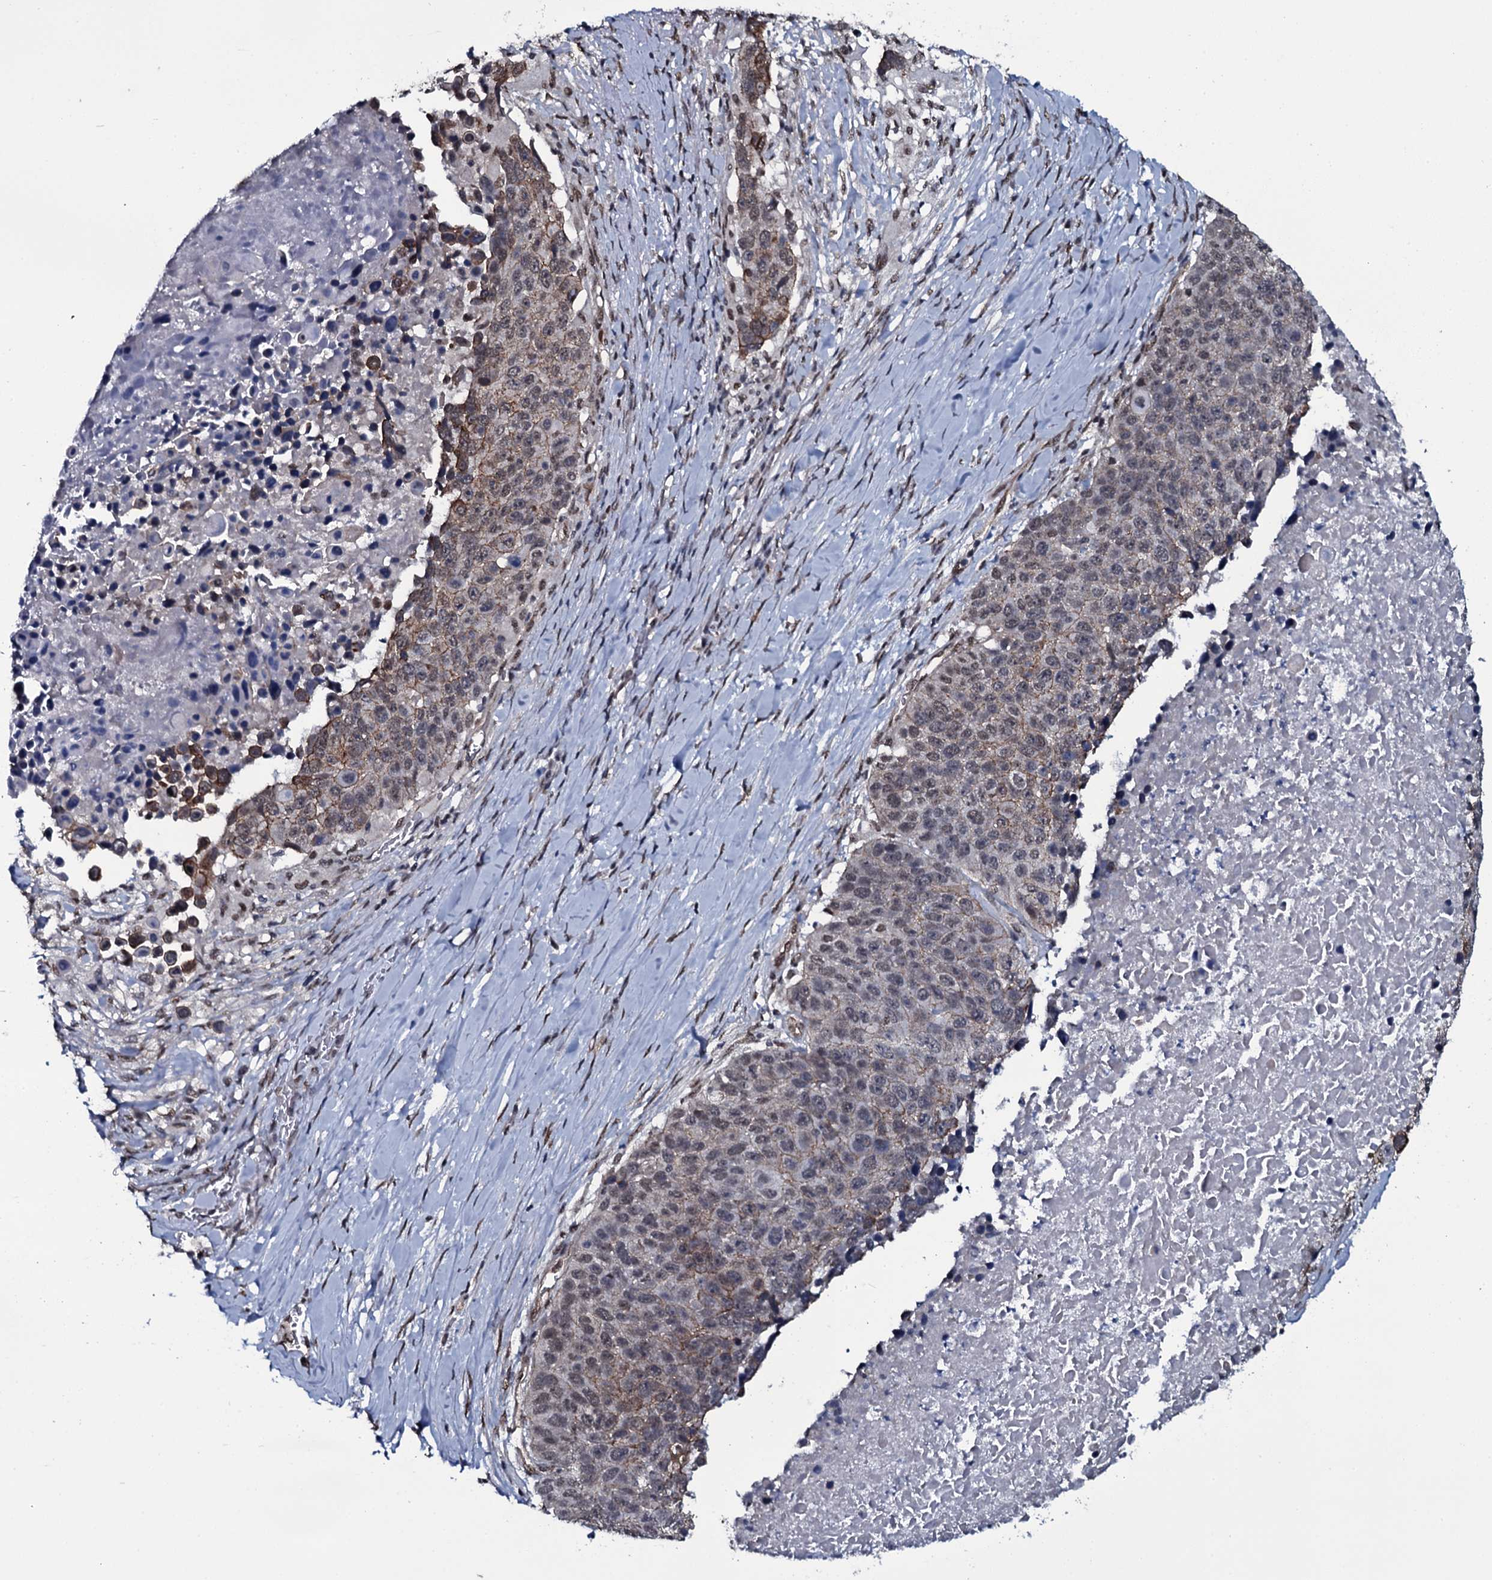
{"staining": {"intensity": "moderate", "quantity": "<25%", "location": "cytoplasmic/membranous,nuclear"}, "tissue": "lung cancer", "cell_type": "Tumor cells", "image_type": "cancer", "snomed": [{"axis": "morphology", "description": "Normal tissue, NOS"}, {"axis": "morphology", "description": "Squamous cell carcinoma, NOS"}, {"axis": "topography", "description": "Lymph node"}, {"axis": "topography", "description": "Lung"}], "caption": "Protein expression analysis of lung squamous cell carcinoma demonstrates moderate cytoplasmic/membranous and nuclear positivity in about <25% of tumor cells. Nuclei are stained in blue.", "gene": "SH2D4B", "patient": {"sex": "male", "age": 66}}